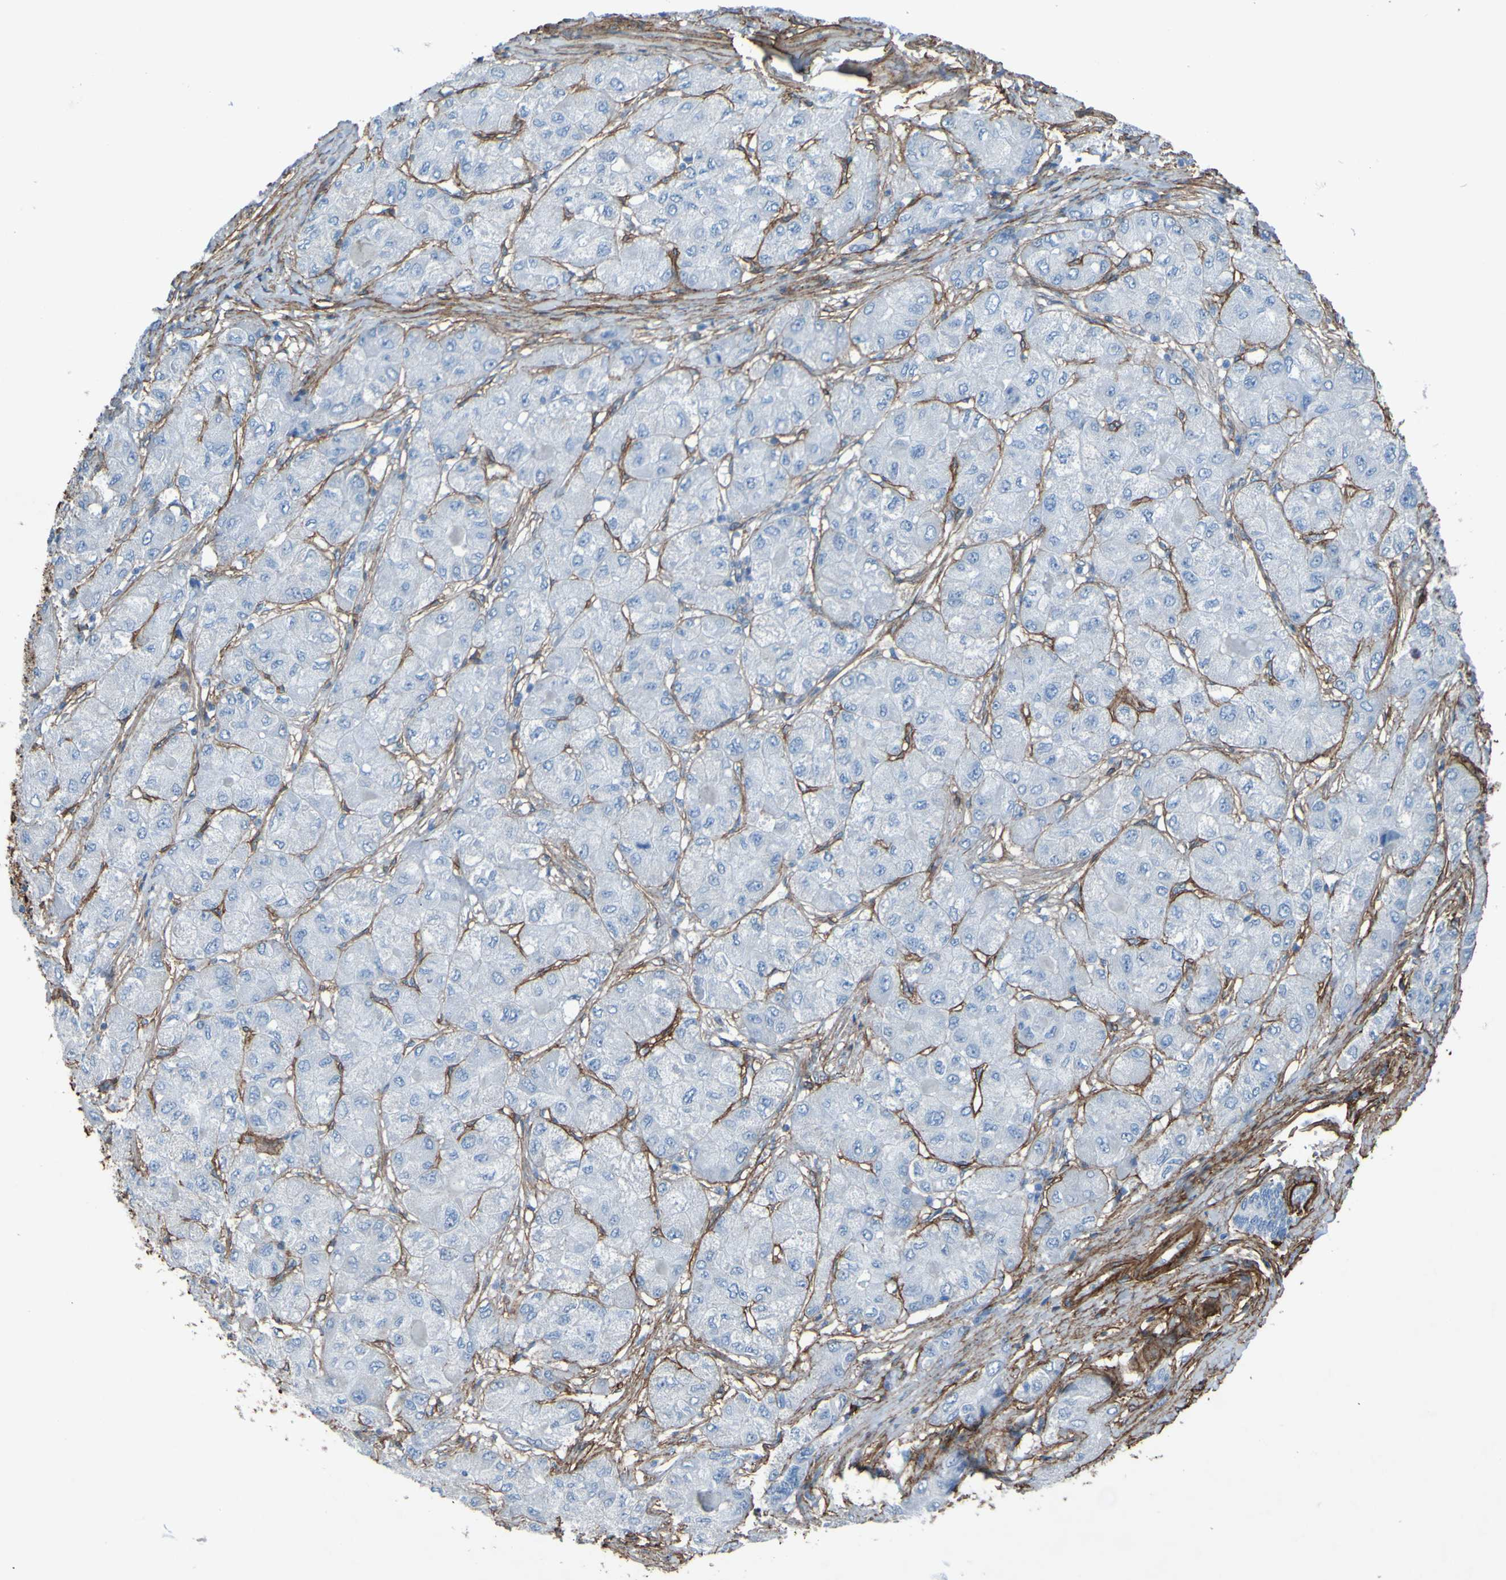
{"staining": {"intensity": "negative", "quantity": "none", "location": "none"}, "tissue": "liver cancer", "cell_type": "Tumor cells", "image_type": "cancer", "snomed": [{"axis": "morphology", "description": "Carcinoma, Hepatocellular, NOS"}, {"axis": "topography", "description": "Liver"}], "caption": "Immunohistochemistry (IHC) histopathology image of human hepatocellular carcinoma (liver) stained for a protein (brown), which displays no expression in tumor cells.", "gene": "COL4A2", "patient": {"sex": "male", "age": 80}}